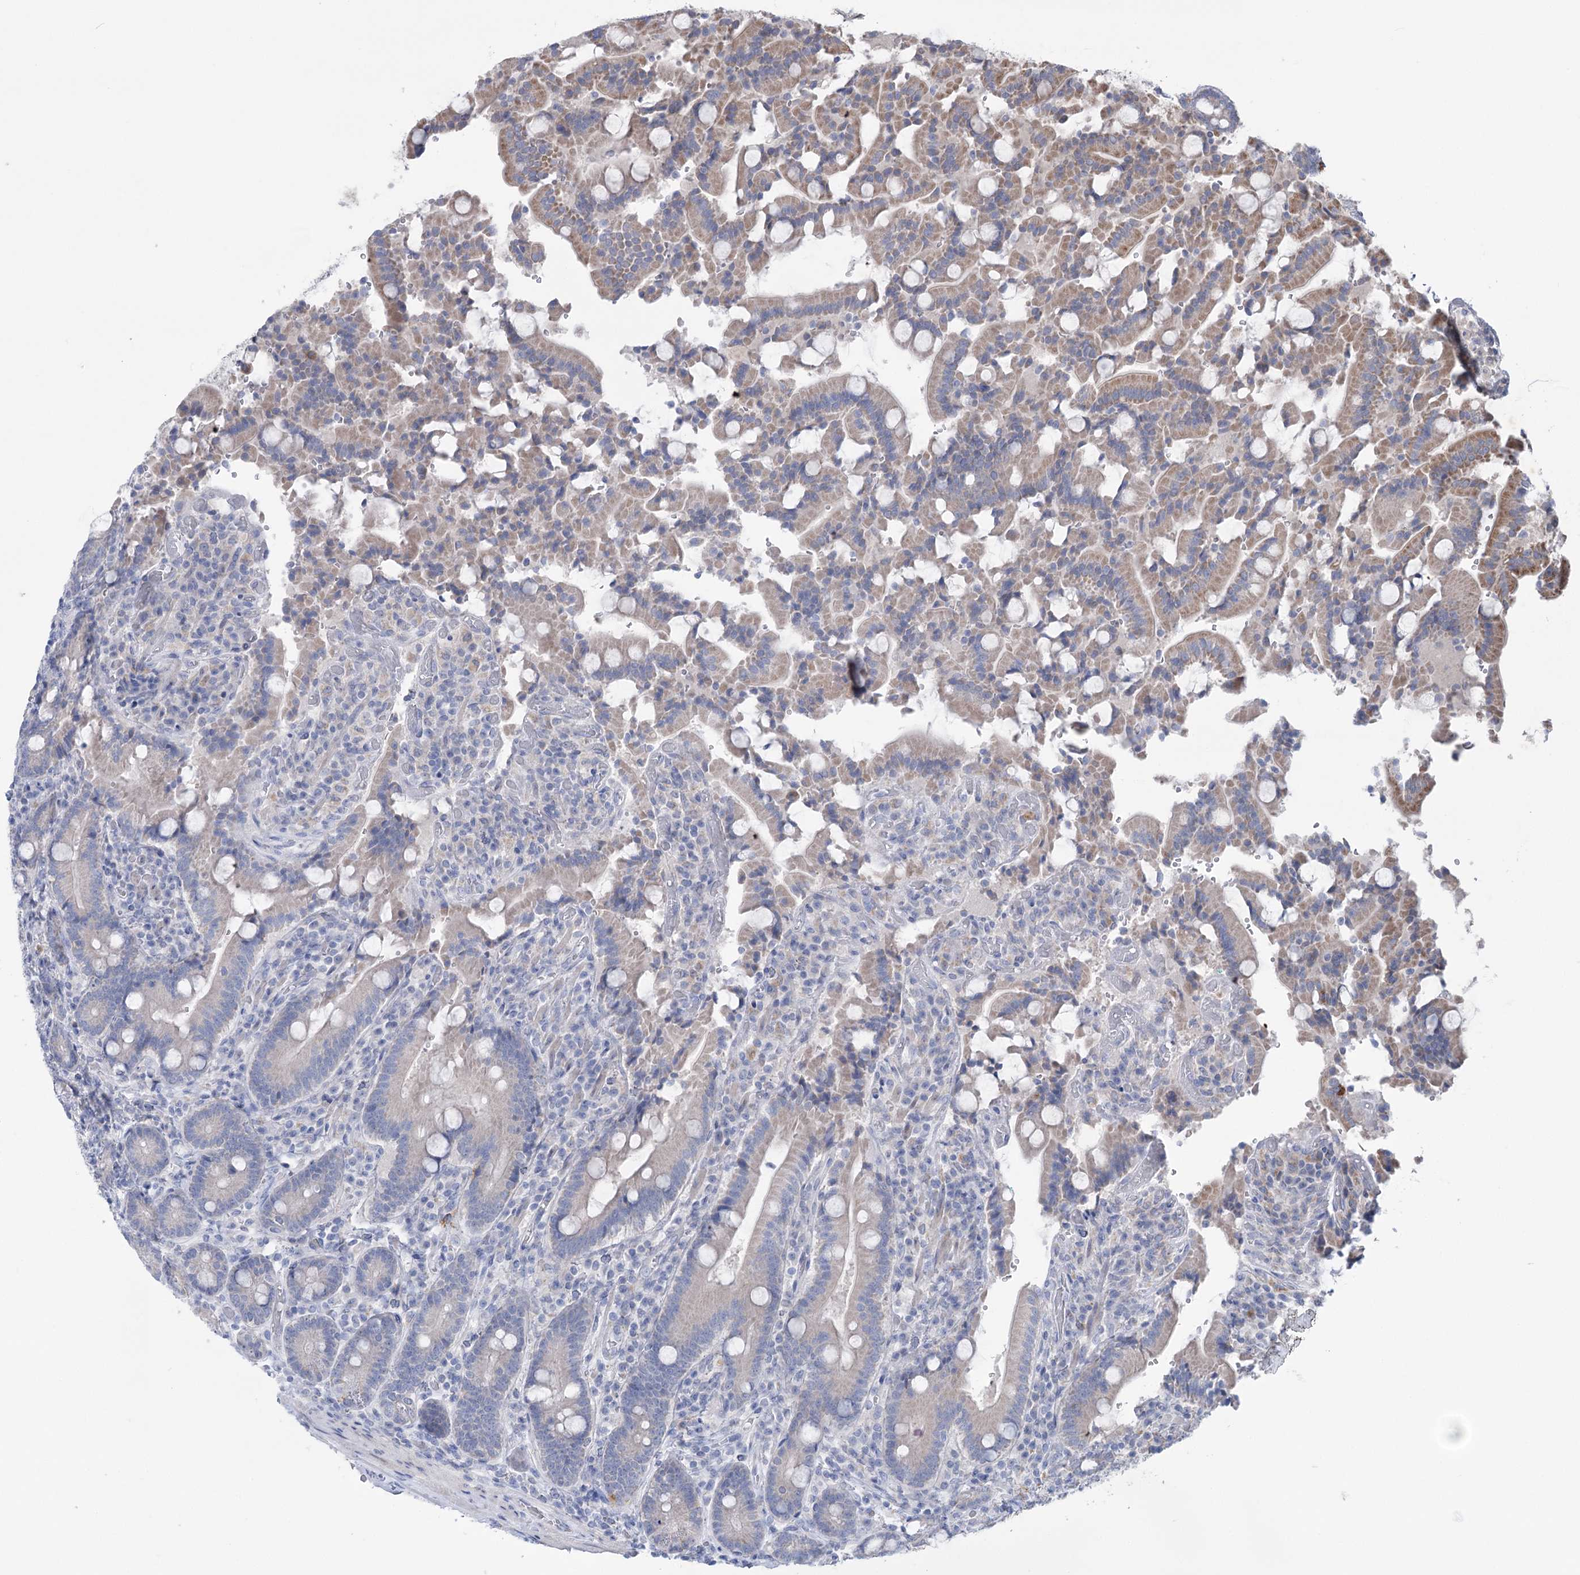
{"staining": {"intensity": "weak", "quantity": "<25%", "location": "cytoplasmic/membranous"}, "tissue": "duodenum", "cell_type": "Glandular cells", "image_type": "normal", "snomed": [{"axis": "morphology", "description": "Normal tissue, NOS"}, {"axis": "topography", "description": "Duodenum"}], "caption": "A high-resolution histopathology image shows immunohistochemistry (IHC) staining of benign duodenum, which displays no significant staining in glandular cells.", "gene": "MTCH2", "patient": {"sex": "female", "age": 62}}